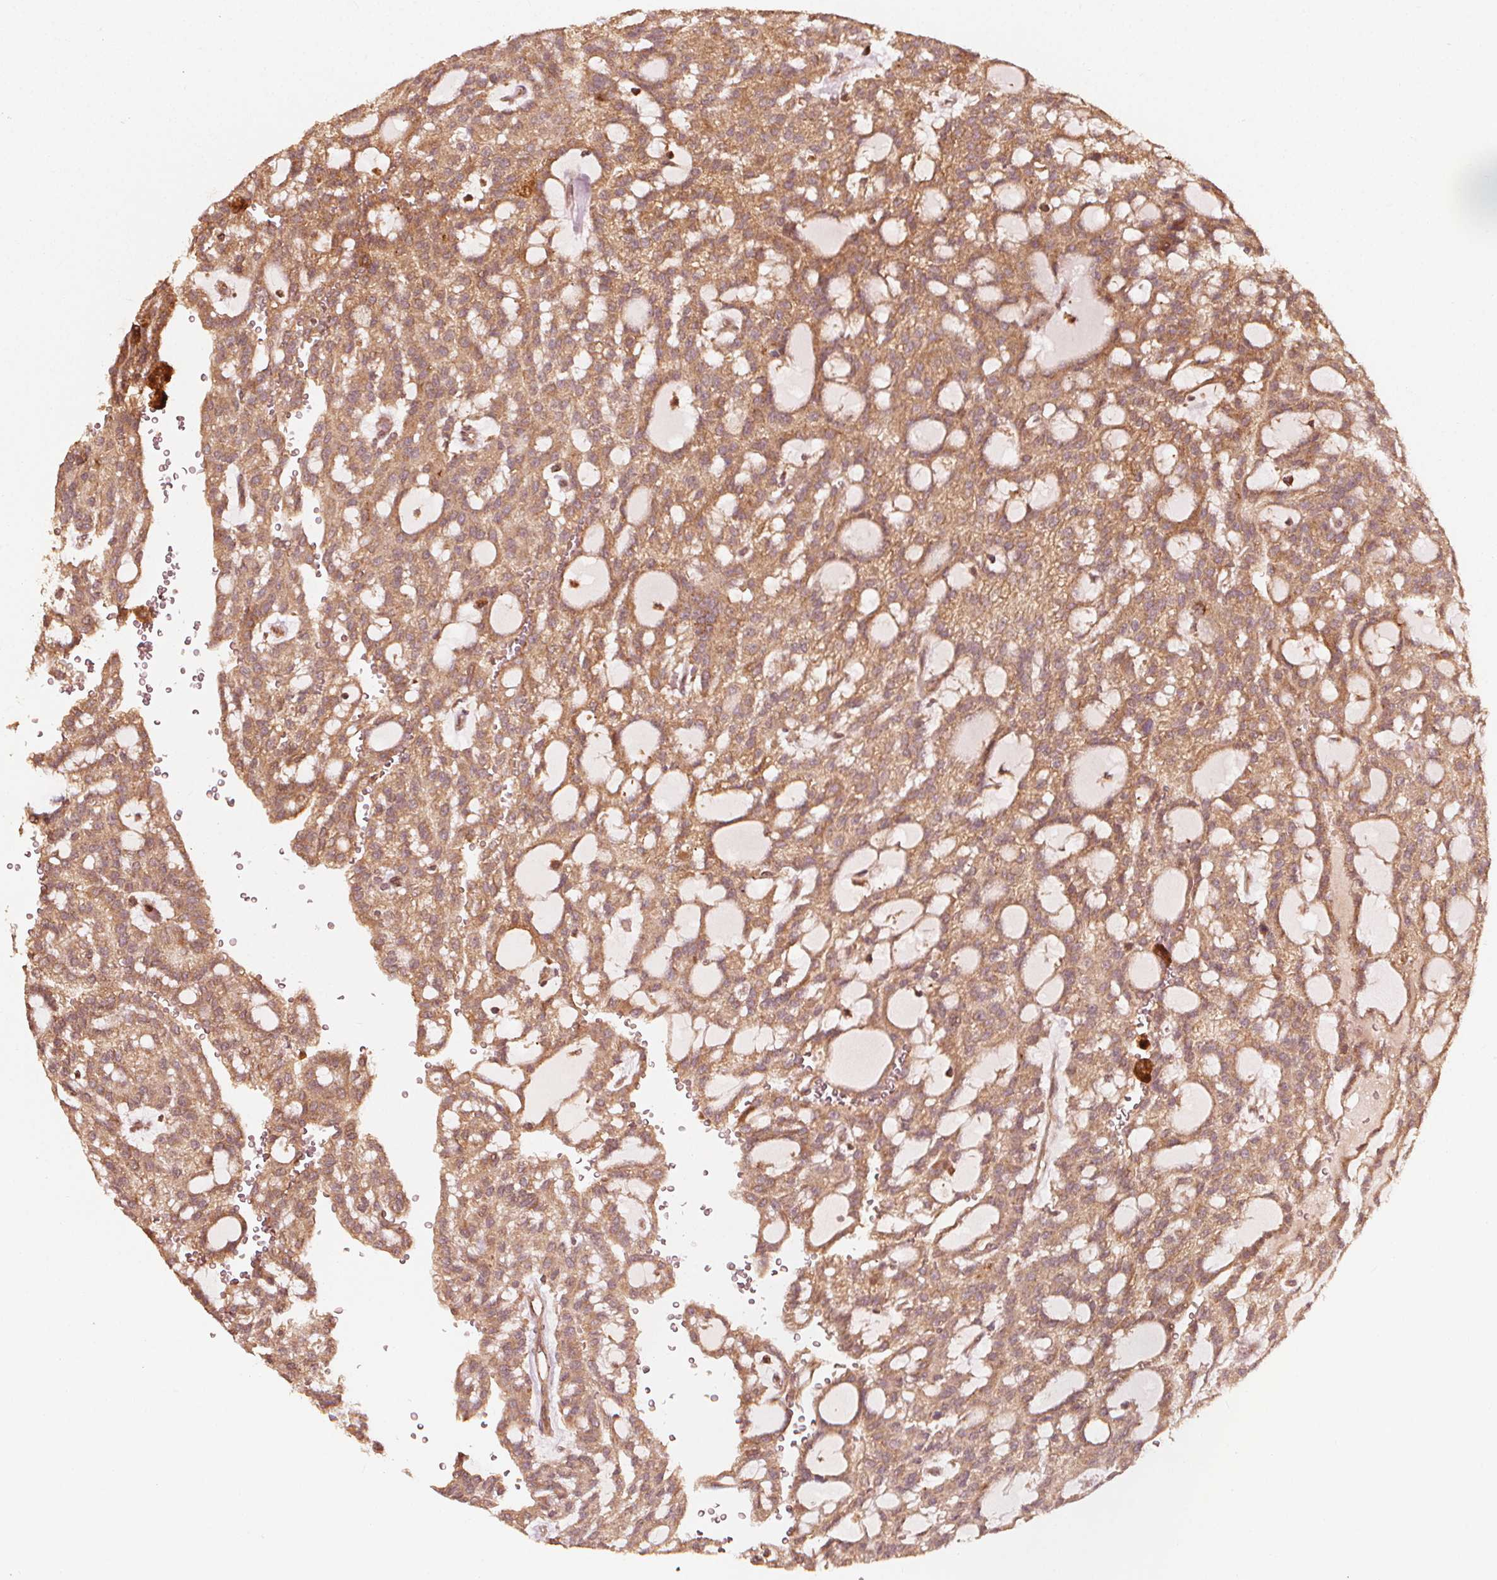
{"staining": {"intensity": "moderate", "quantity": ">75%", "location": "cytoplasmic/membranous"}, "tissue": "renal cancer", "cell_type": "Tumor cells", "image_type": "cancer", "snomed": [{"axis": "morphology", "description": "Adenocarcinoma, NOS"}, {"axis": "topography", "description": "Kidney"}], "caption": "A brown stain highlights moderate cytoplasmic/membranous expression of a protein in adenocarcinoma (renal) tumor cells. (Stains: DAB in brown, nuclei in blue, Microscopy: brightfield microscopy at high magnification).", "gene": "NPC1", "patient": {"sex": "male", "age": 63}}